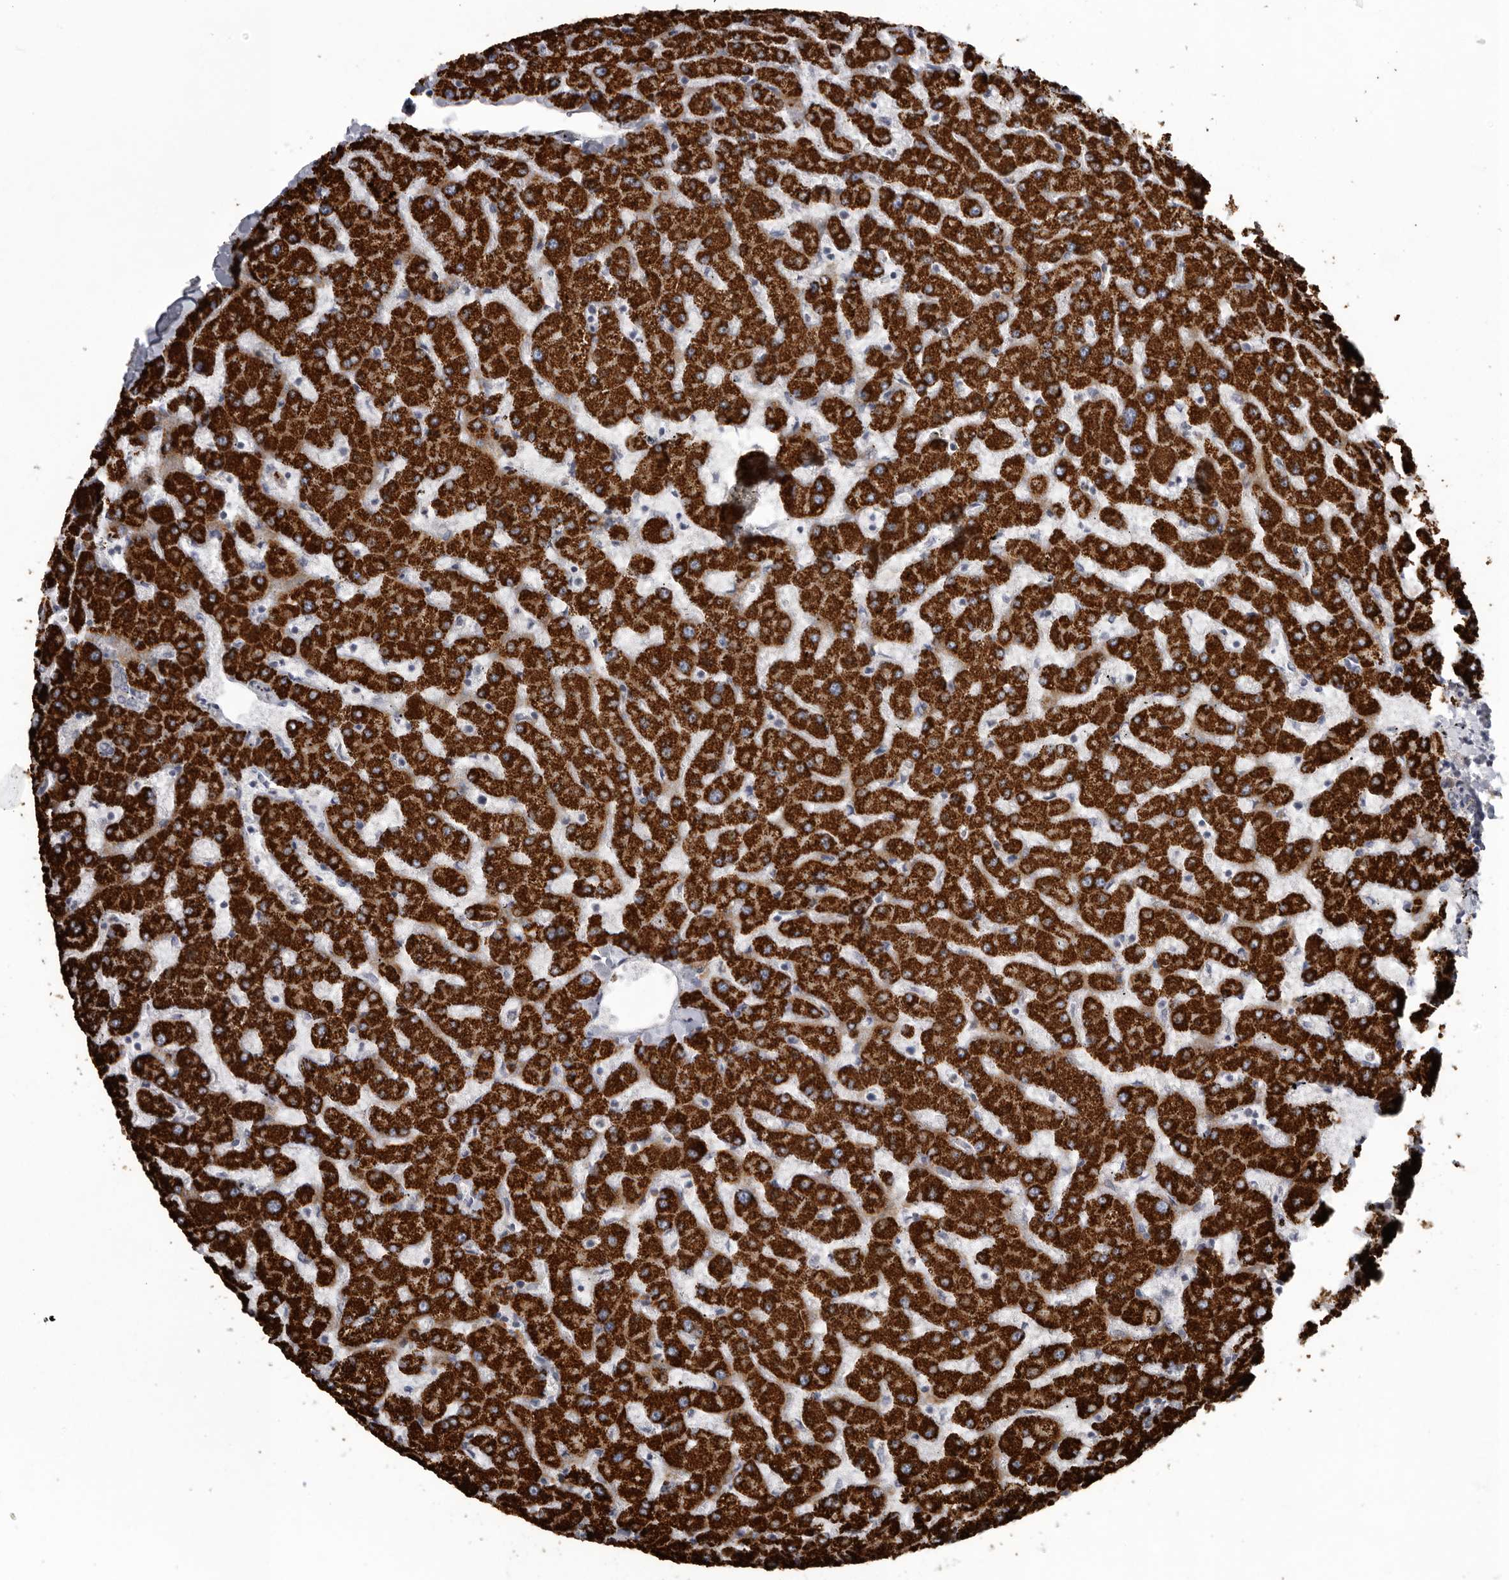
{"staining": {"intensity": "negative", "quantity": "none", "location": "none"}, "tissue": "liver", "cell_type": "Cholangiocytes", "image_type": "normal", "snomed": [{"axis": "morphology", "description": "Normal tissue, NOS"}, {"axis": "topography", "description": "Liver"}], "caption": "High power microscopy micrograph of an IHC micrograph of unremarkable liver, revealing no significant positivity in cholangiocytes. Nuclei are stained in blue.", "gene": "USP24", "patient": {"sex": "female", "age": 63}}